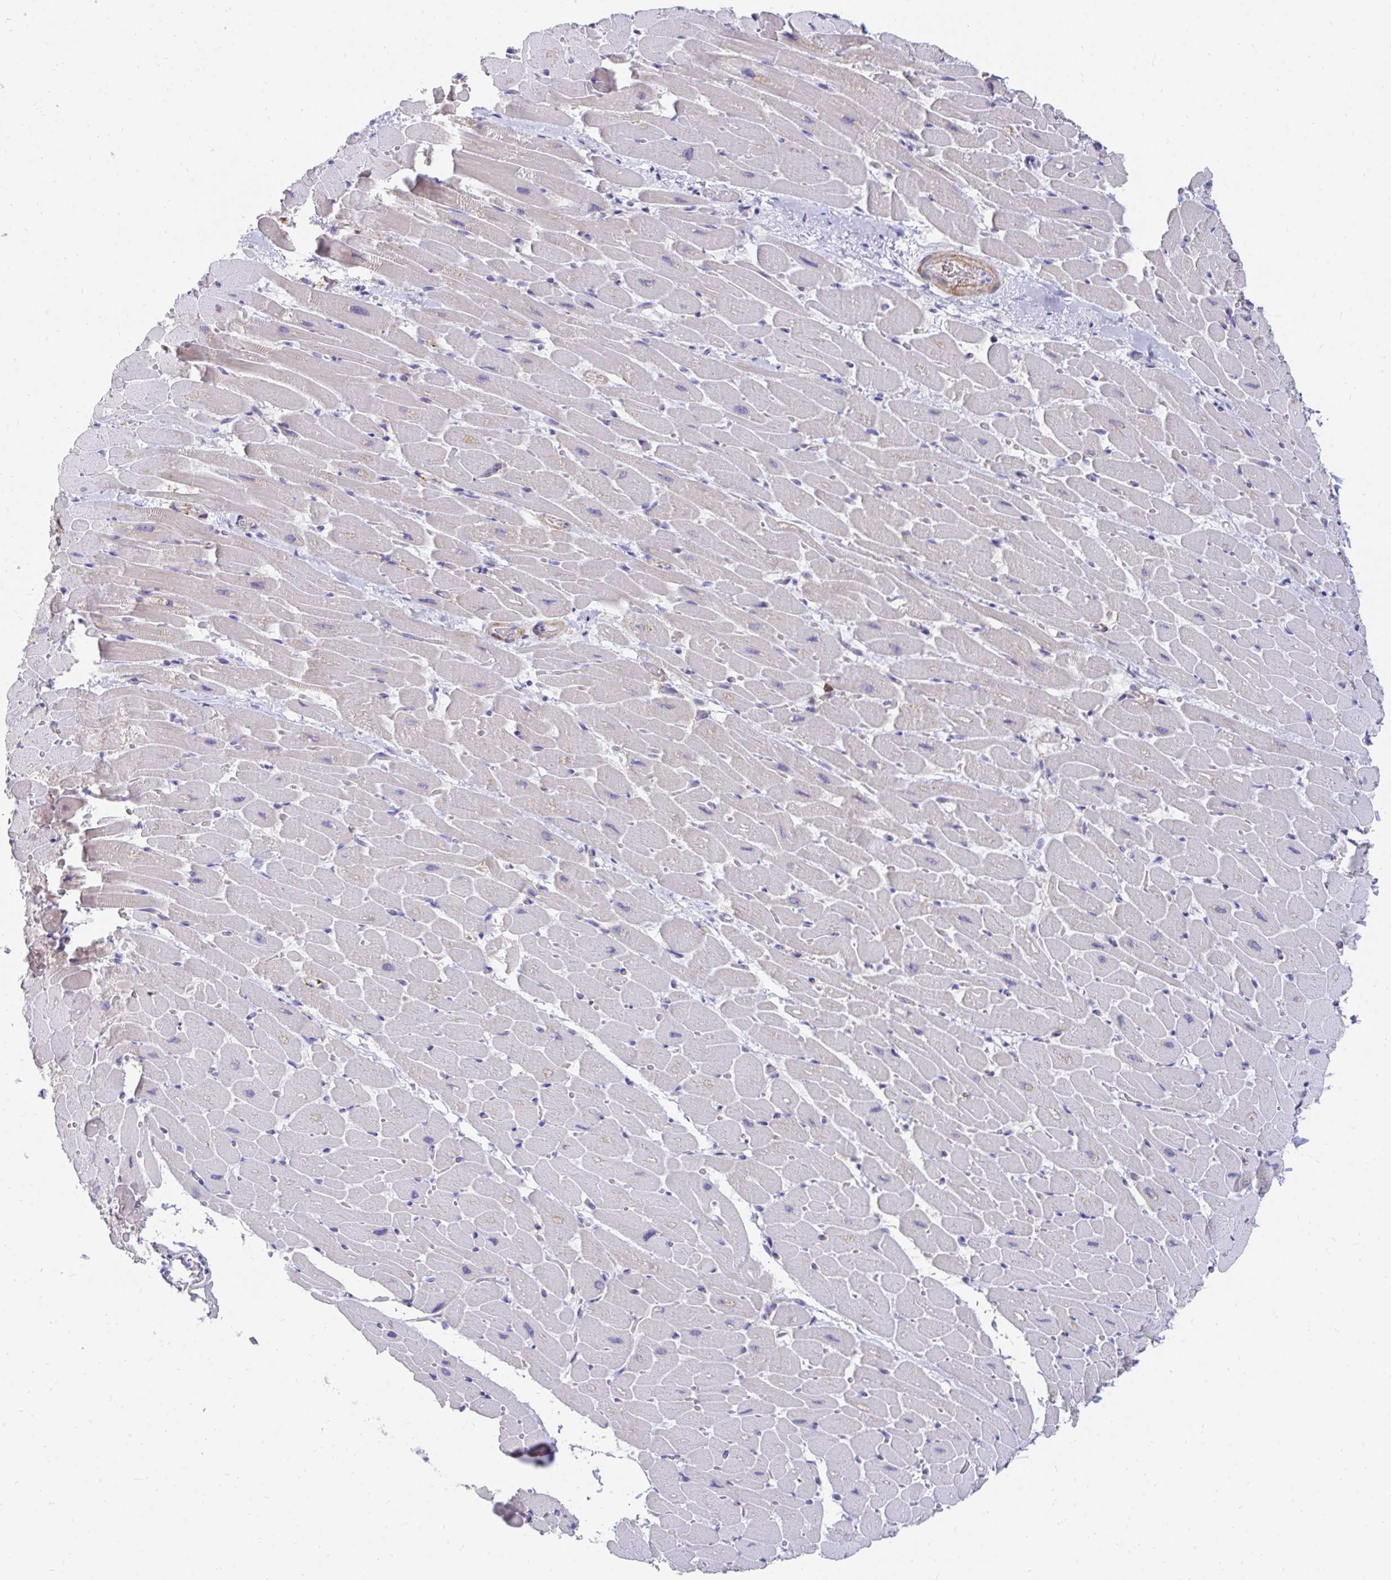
{"staining": {"intensity": "weak", "quantity": "<25%", "location": "cytoplasmic/membranous"}, "tissue": "heart muscle", "cell_type": "Cardiomyocytes", "image_type": "normal", "snomed": [{"axis": "morphology", "description": "Normal tissue, NOS"}, {"axis": "topography", "description": "Heart"}], "caption": "Cardiomyocytes show no significant staining in normal heart muscle. The staining is performed using DAB (3,3'-diaminobenzidine) brown chromogen with nuclei counter-stained in using hematoxylin.", "gene": "CD7", "patient": {"sex": "male", "age": 37}}